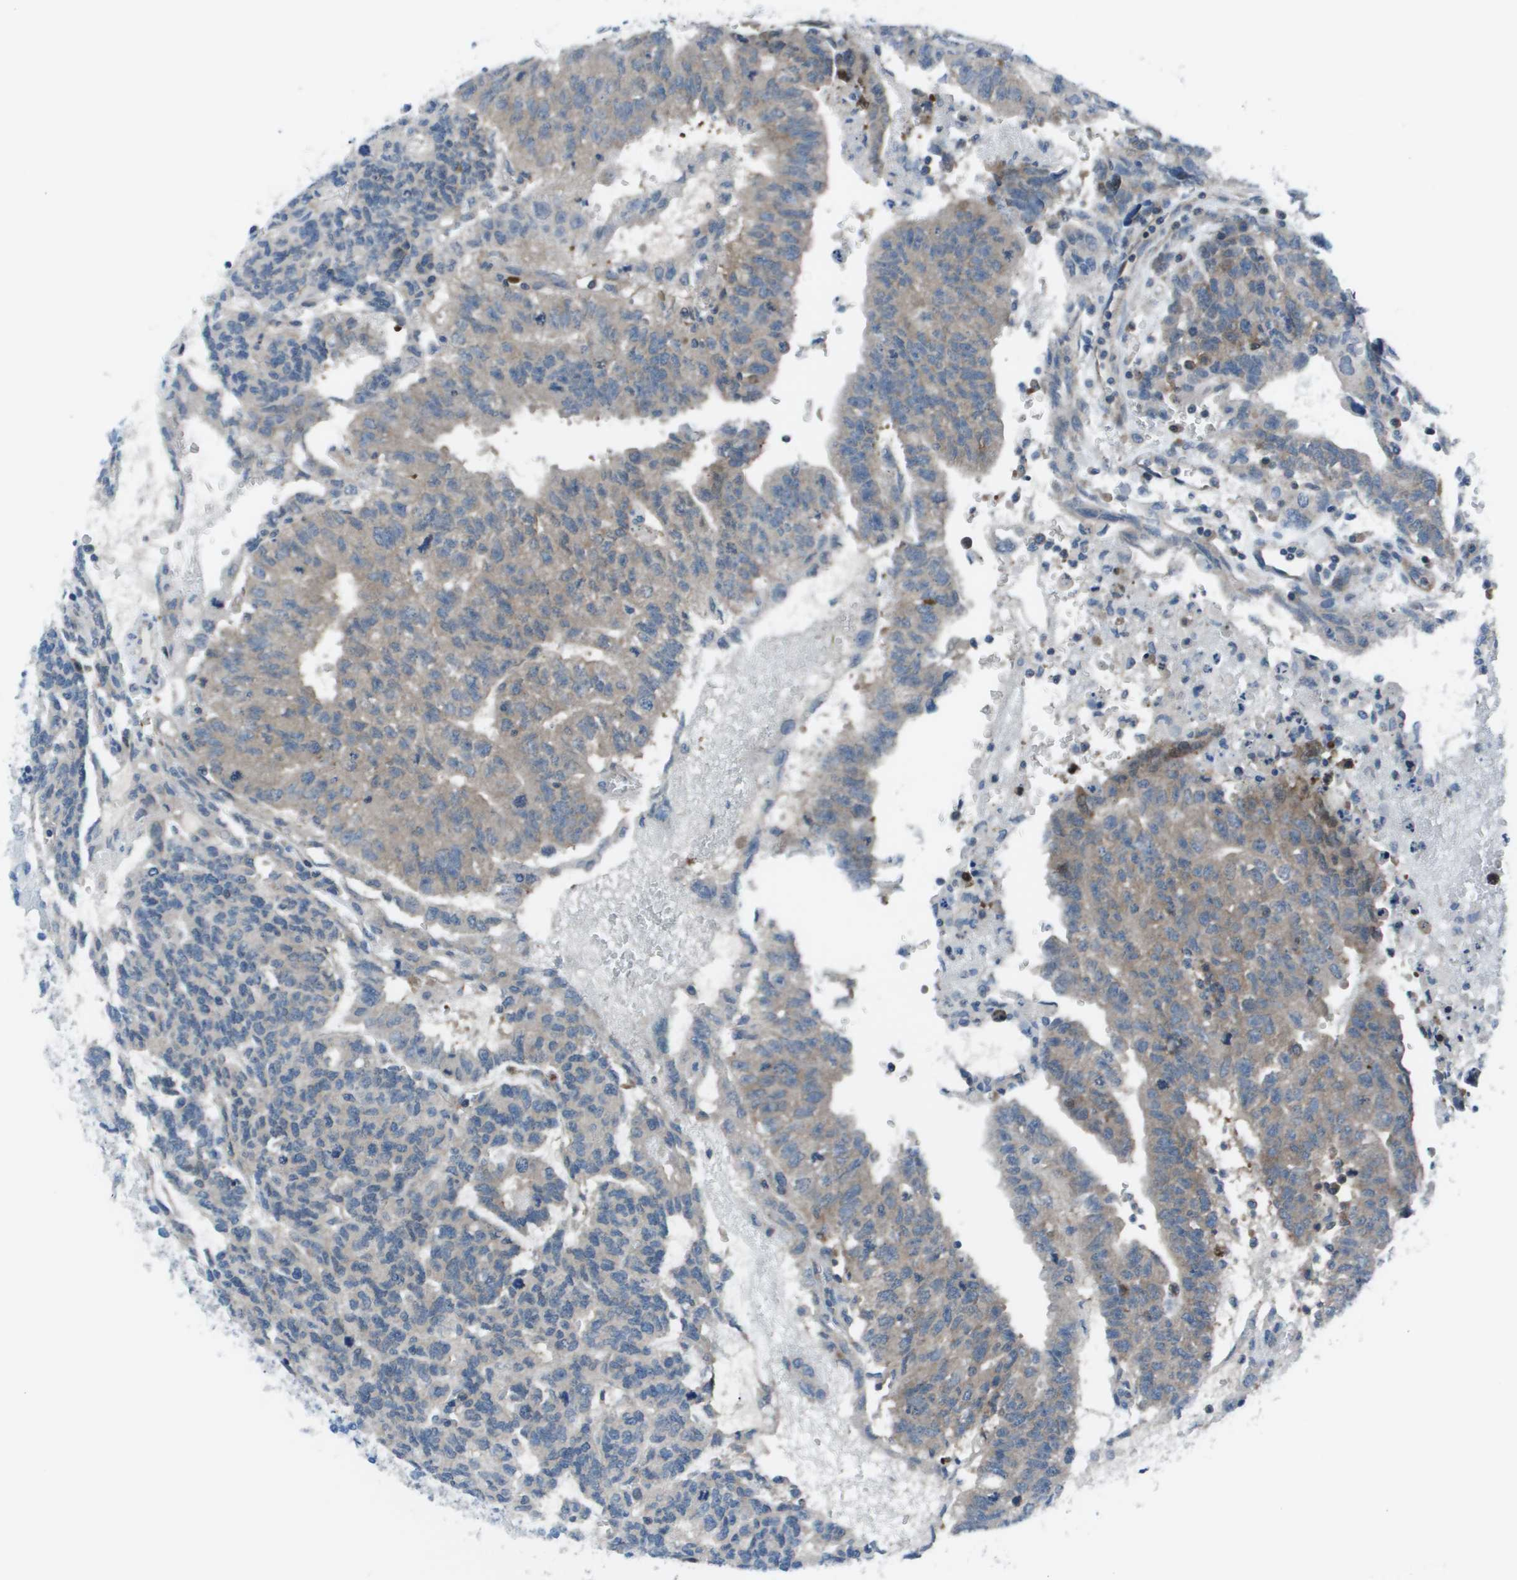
{"staining": {"intensity": "moderate", "quantity": "25%-75%", "location": "cytoplasmic/membranous"}, "tissue": "testis cancer", "cell_type": "Tumor cells", "image_type": "cancer", "snomed": [{"axis": "morphology", "description": "Seminoma, NOS"}, {"axis": "morphology", "description": "Carcinoma, Embryonal, NOS"}, {"axis": "topography", "description": "Testis"}], "caption": "Approximately 25%-75% of tumor cells in testis cancer (seminoma) exhibit moderate cytoplasmic/membranous protein expression as visualized by brown immunohistochemical staining.", "gene": "STIP1", "patient": {"sex": "male", "age": 52}}